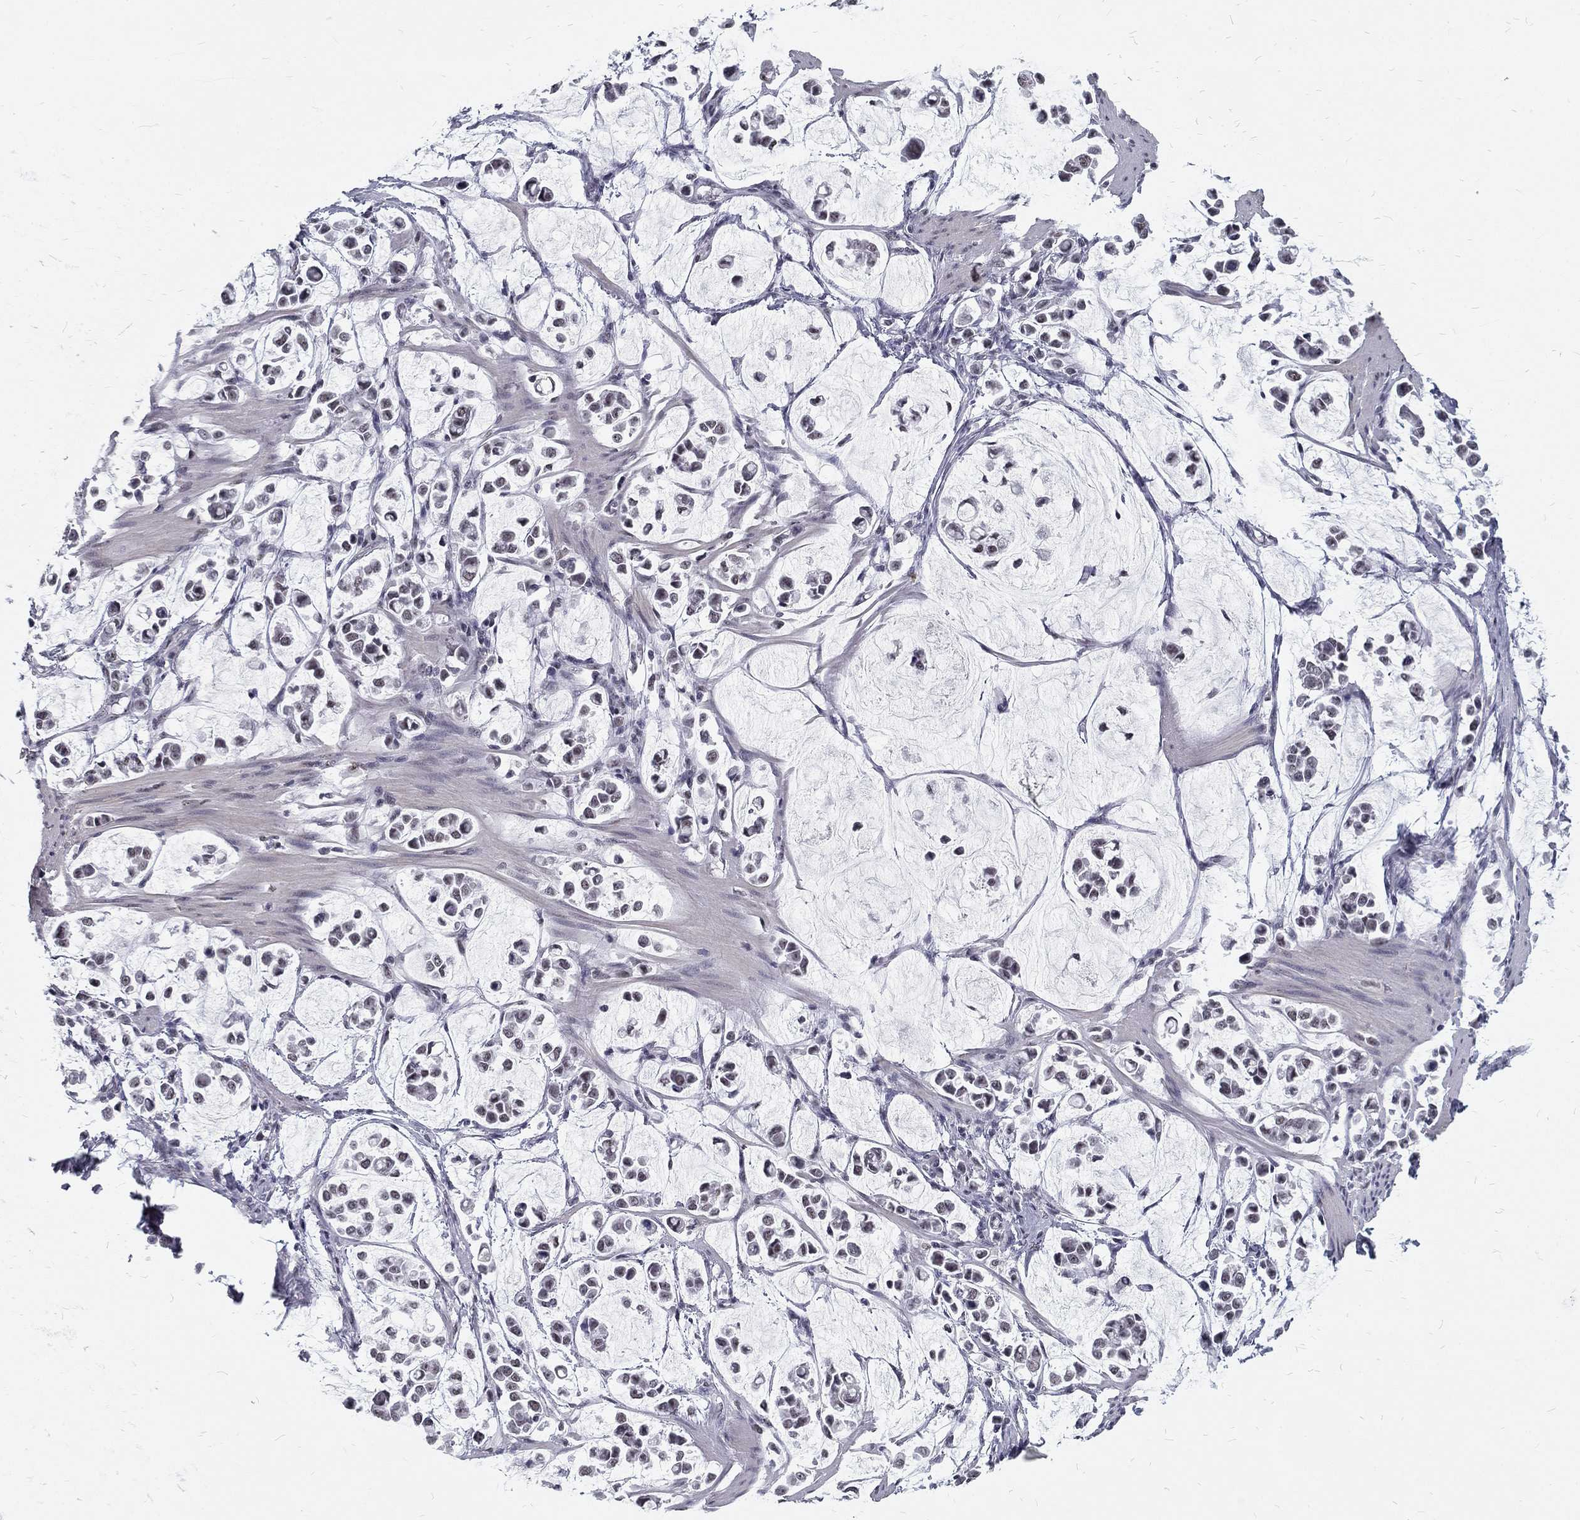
{"staining": {"intensity": "negative", "quantity": "none", "location": "none"}, "tissue": "stomach cancer", "cell_type": "Tumor cells", "image_type": "cancer", "snomed": [{"axis": "morphology", "description": "Adenocarcinoma, NOS"}, {"axis": "topography", "description": "Stomach"}], "caption": "Human stomach adenocarcinoma stained for a protein using immunohistochemistry reveals no staining in tumor cells.", "gene": "SNORC", "patient": {"sex": "male", "age": 82}}